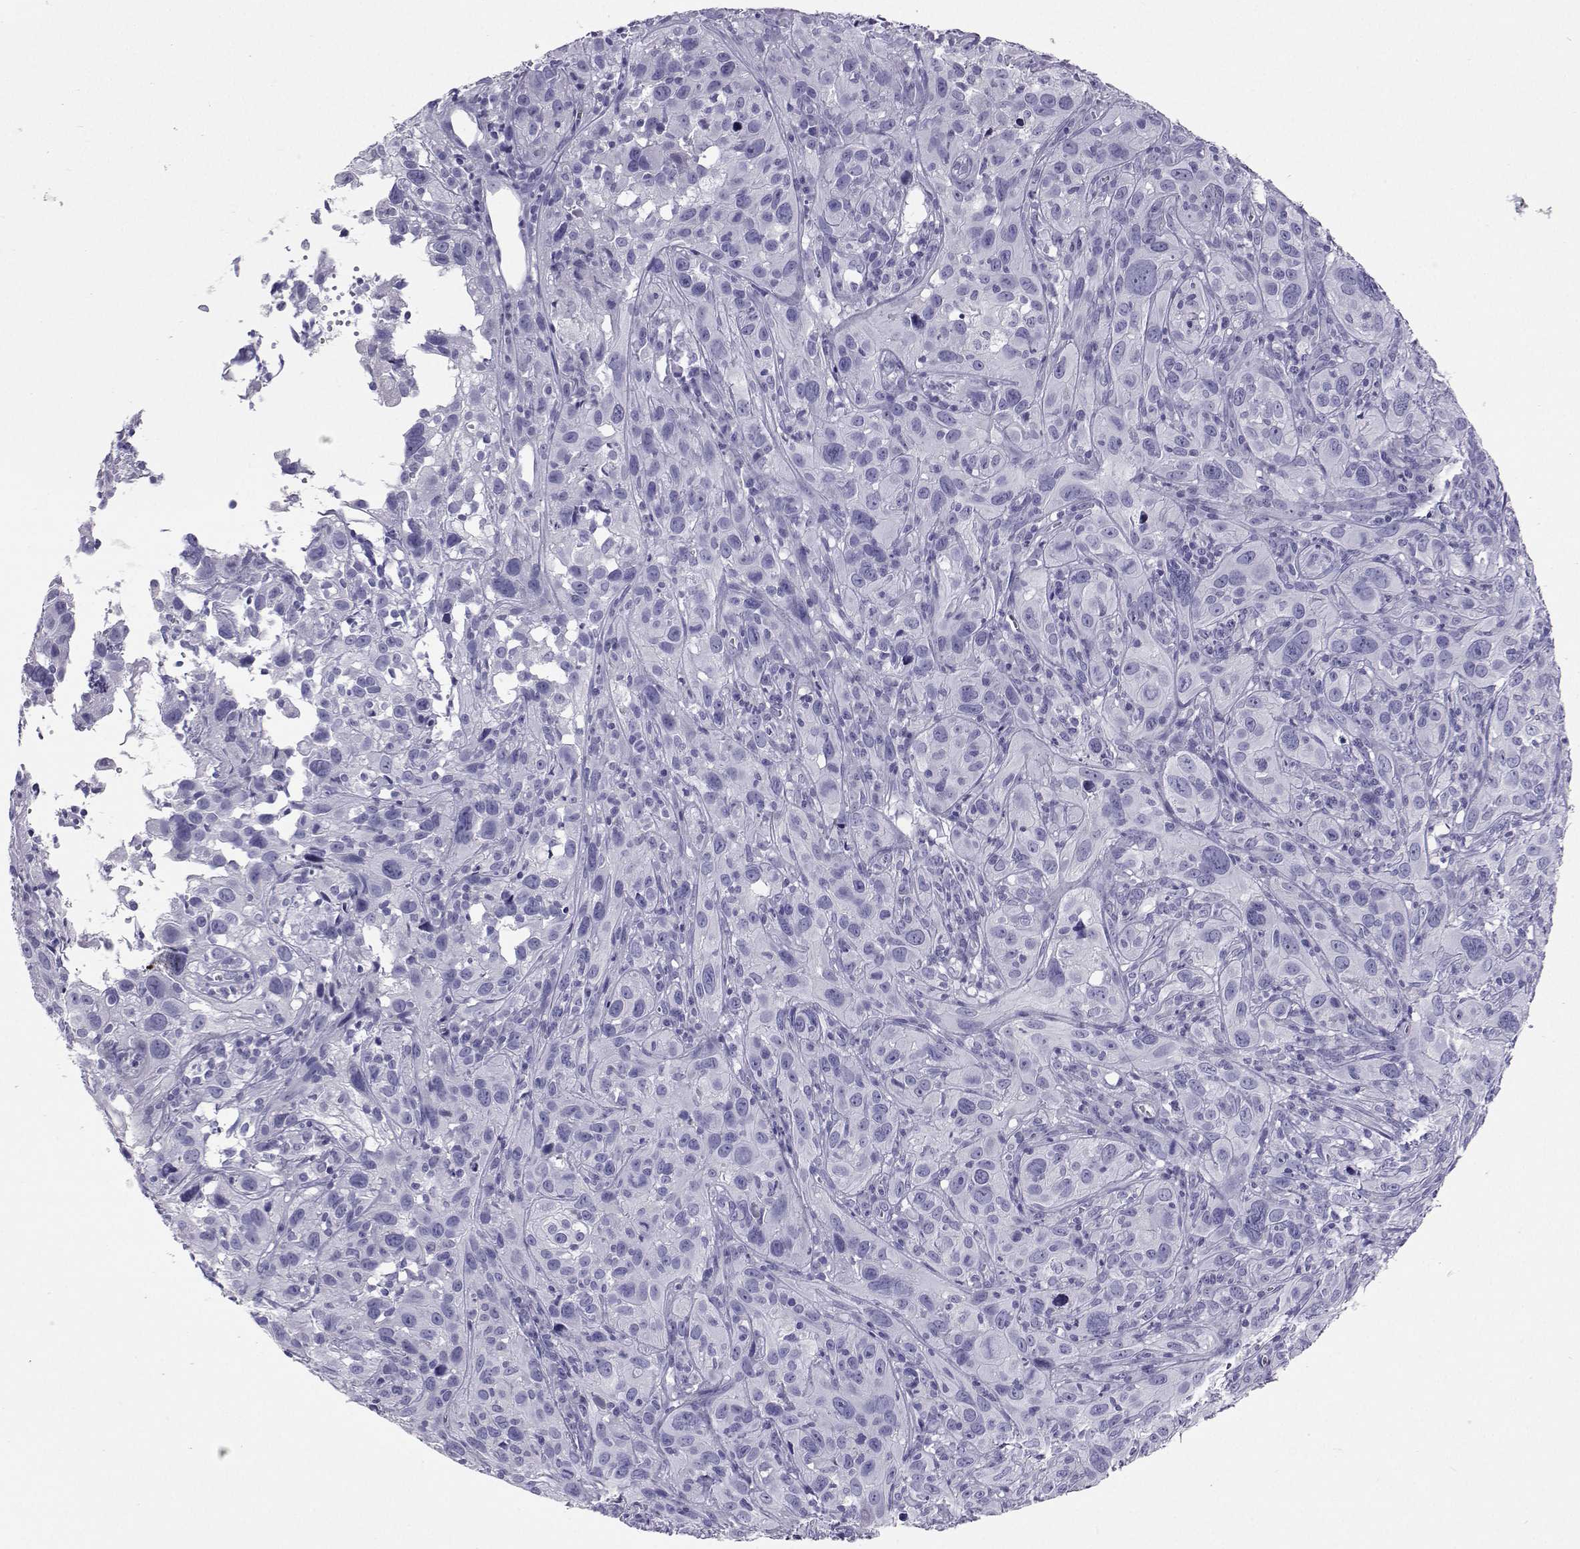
{"staining": {"intensity": "negative", "quantity": "none", "location": "none"}, "tissue": "cervical cancer", "cell_type": "Tumor cells", "image_type": "cancer", "snomed": [{"axis": "morphology", "description": "Squamous cell carcinoma, NOS"}, {"axis": "topography", "description": "Cervix"}], "caption": "Image shows no significant protein expression in tumor cells of cervical cancer (squamous cell carcinoma).", "gene": "PLIN4", "patient": {"sex": "female", "age": 37}}